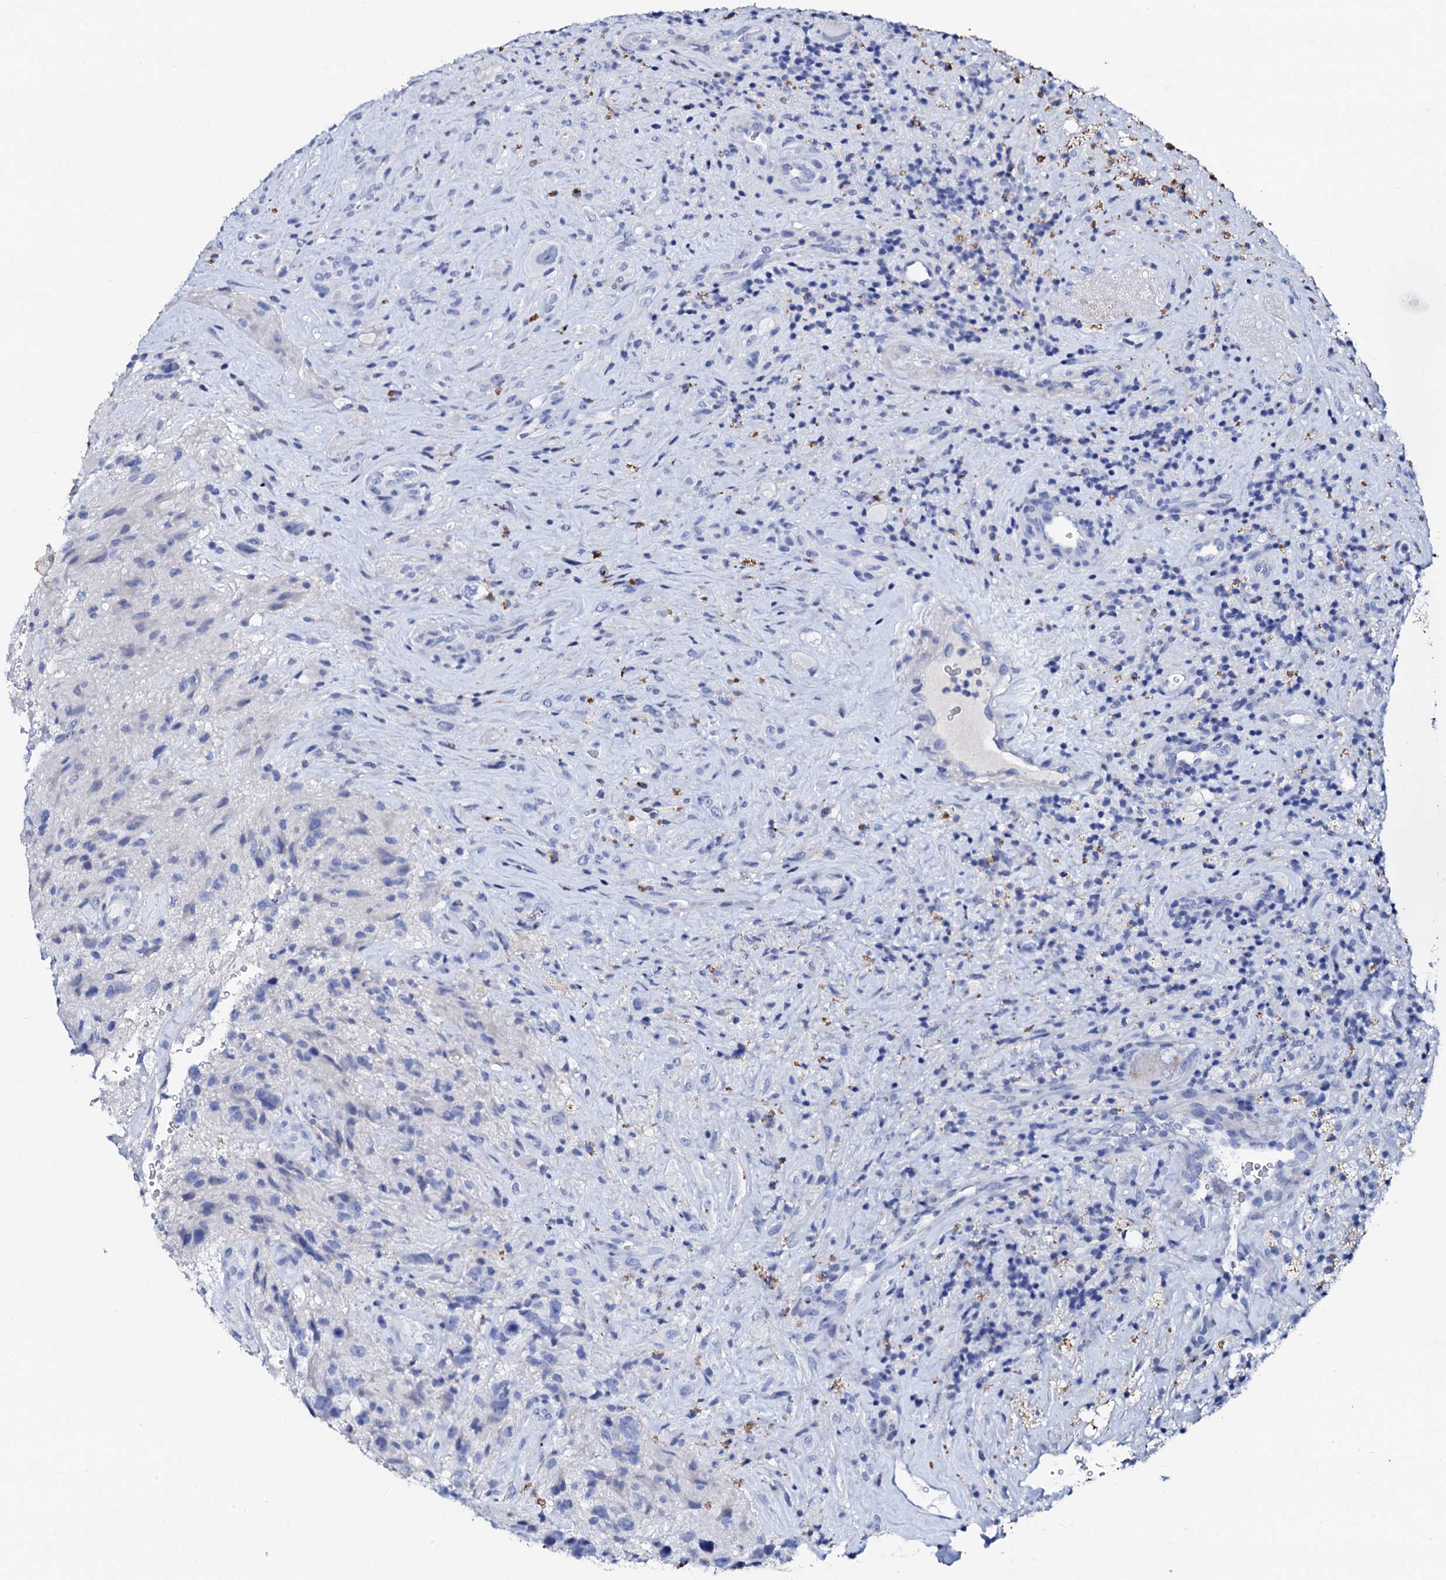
{"staining": {"intensity": "negative", "quantity": "none", "location": "none"}, "tissue": "glioma", "cell_type": "Tumor cells", "image_type": "cancer", "snomed": [{"axis": "morphology", "description": "Glioma, malignant, High grade"}, {"axis": "topography", "description": "Brain"}], "caption": "High magnification brightfield microscopy of high-grade glioma (malignant) stained with DAB (3,3'-diaminobenzidine) (brown) and counterstained with hematoxylin (blue): tumor cells show no significant positivity.", "gene": "GLB1L3", "patient": {"sex": "male", "age": 69}}